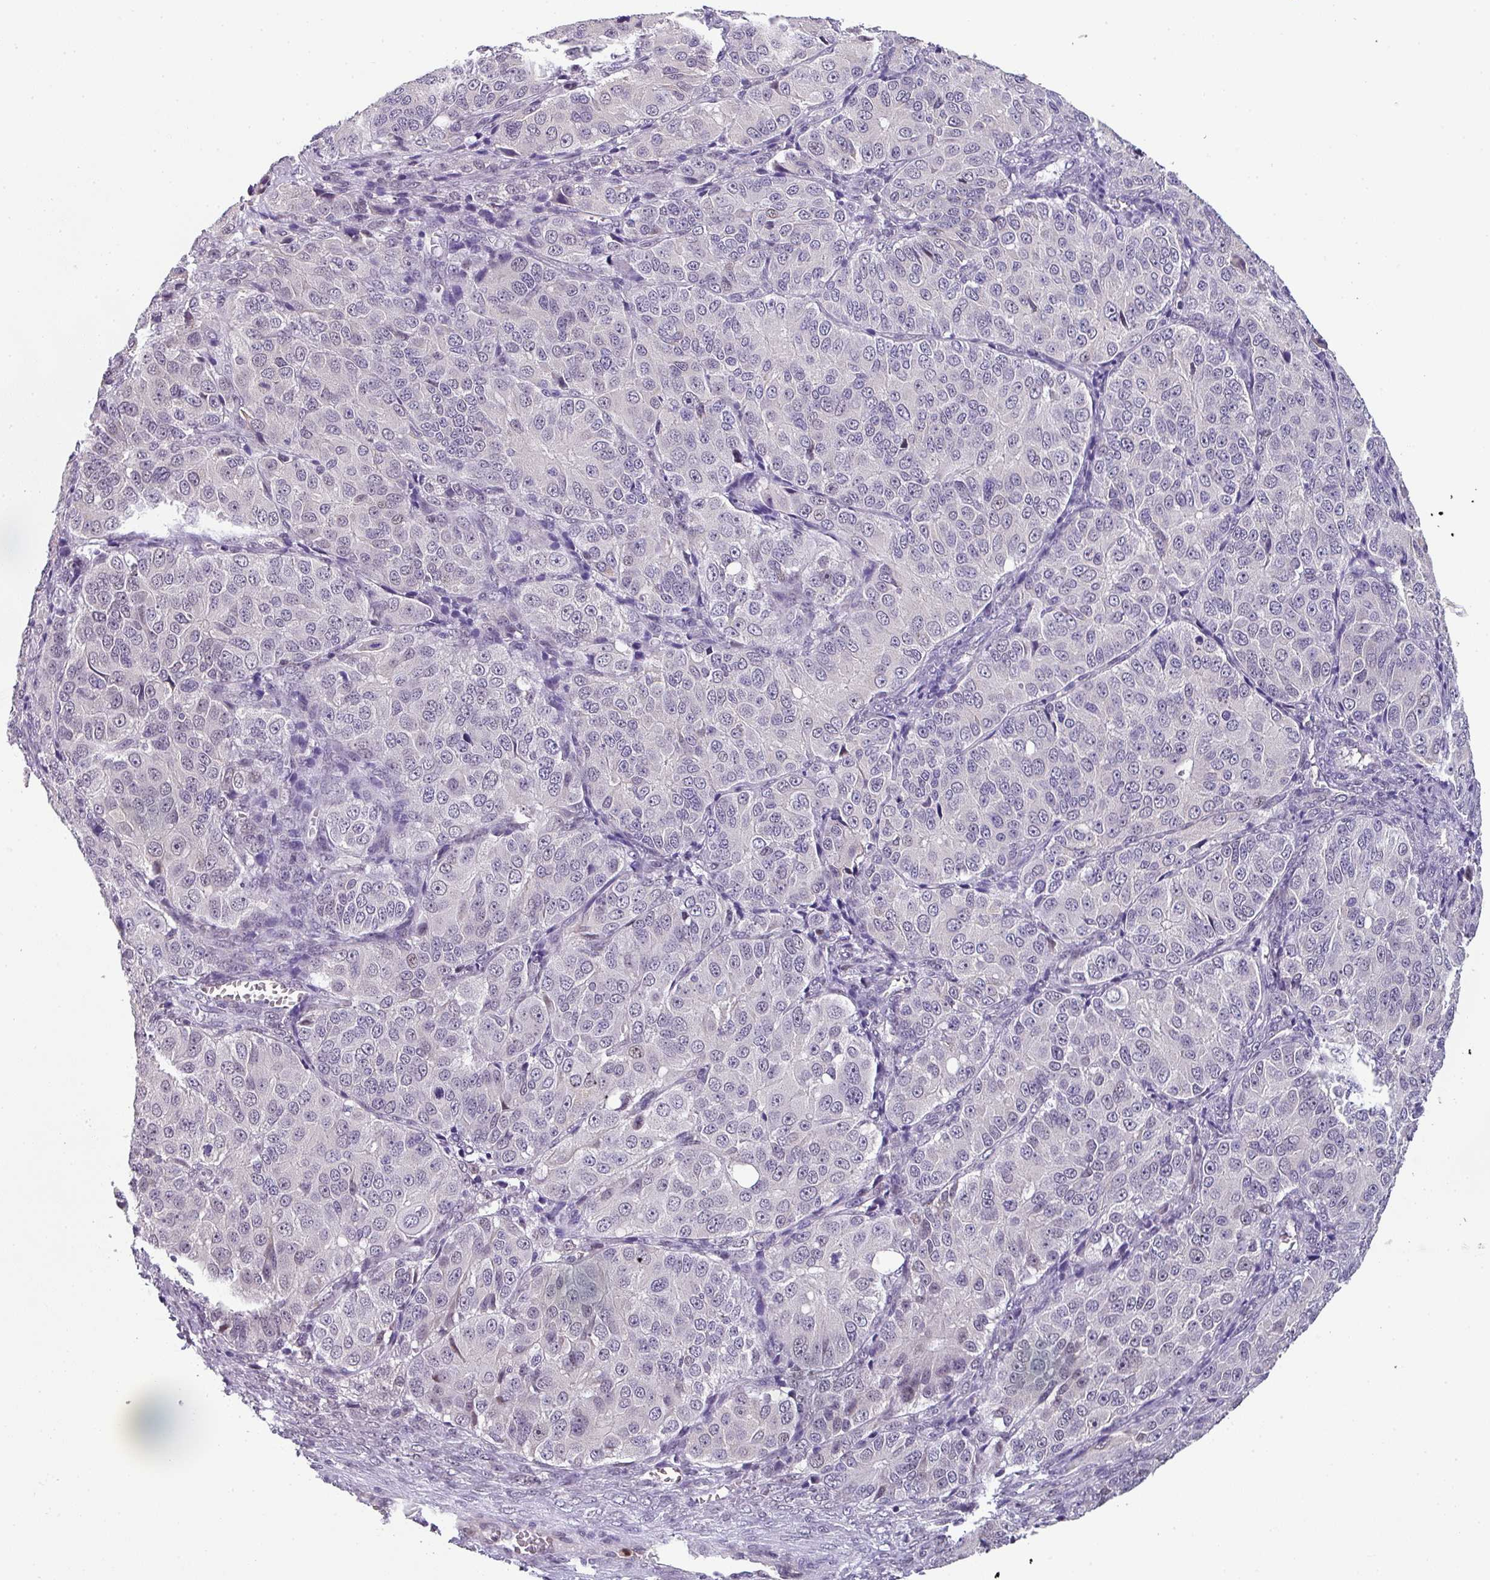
{"staining": {"intensity": "negative", "quantity": "none", "location": "none"}, "tissue": "ovarian cancer", "cell_type": "Tumor cells", "image_type": "cancer", "snomed": [{"axis": "morphology", "description": "Carcinoma, endometroid"}, {"axis": "topography", "description": "Ovary"}], "caption": "Ovarian endometroid carcinoma was stained to show a protein in brown. There is no significant positivity in tumor cells.", "gene": "ZFP3", "patient": {"sex": "female", "age": 51}}